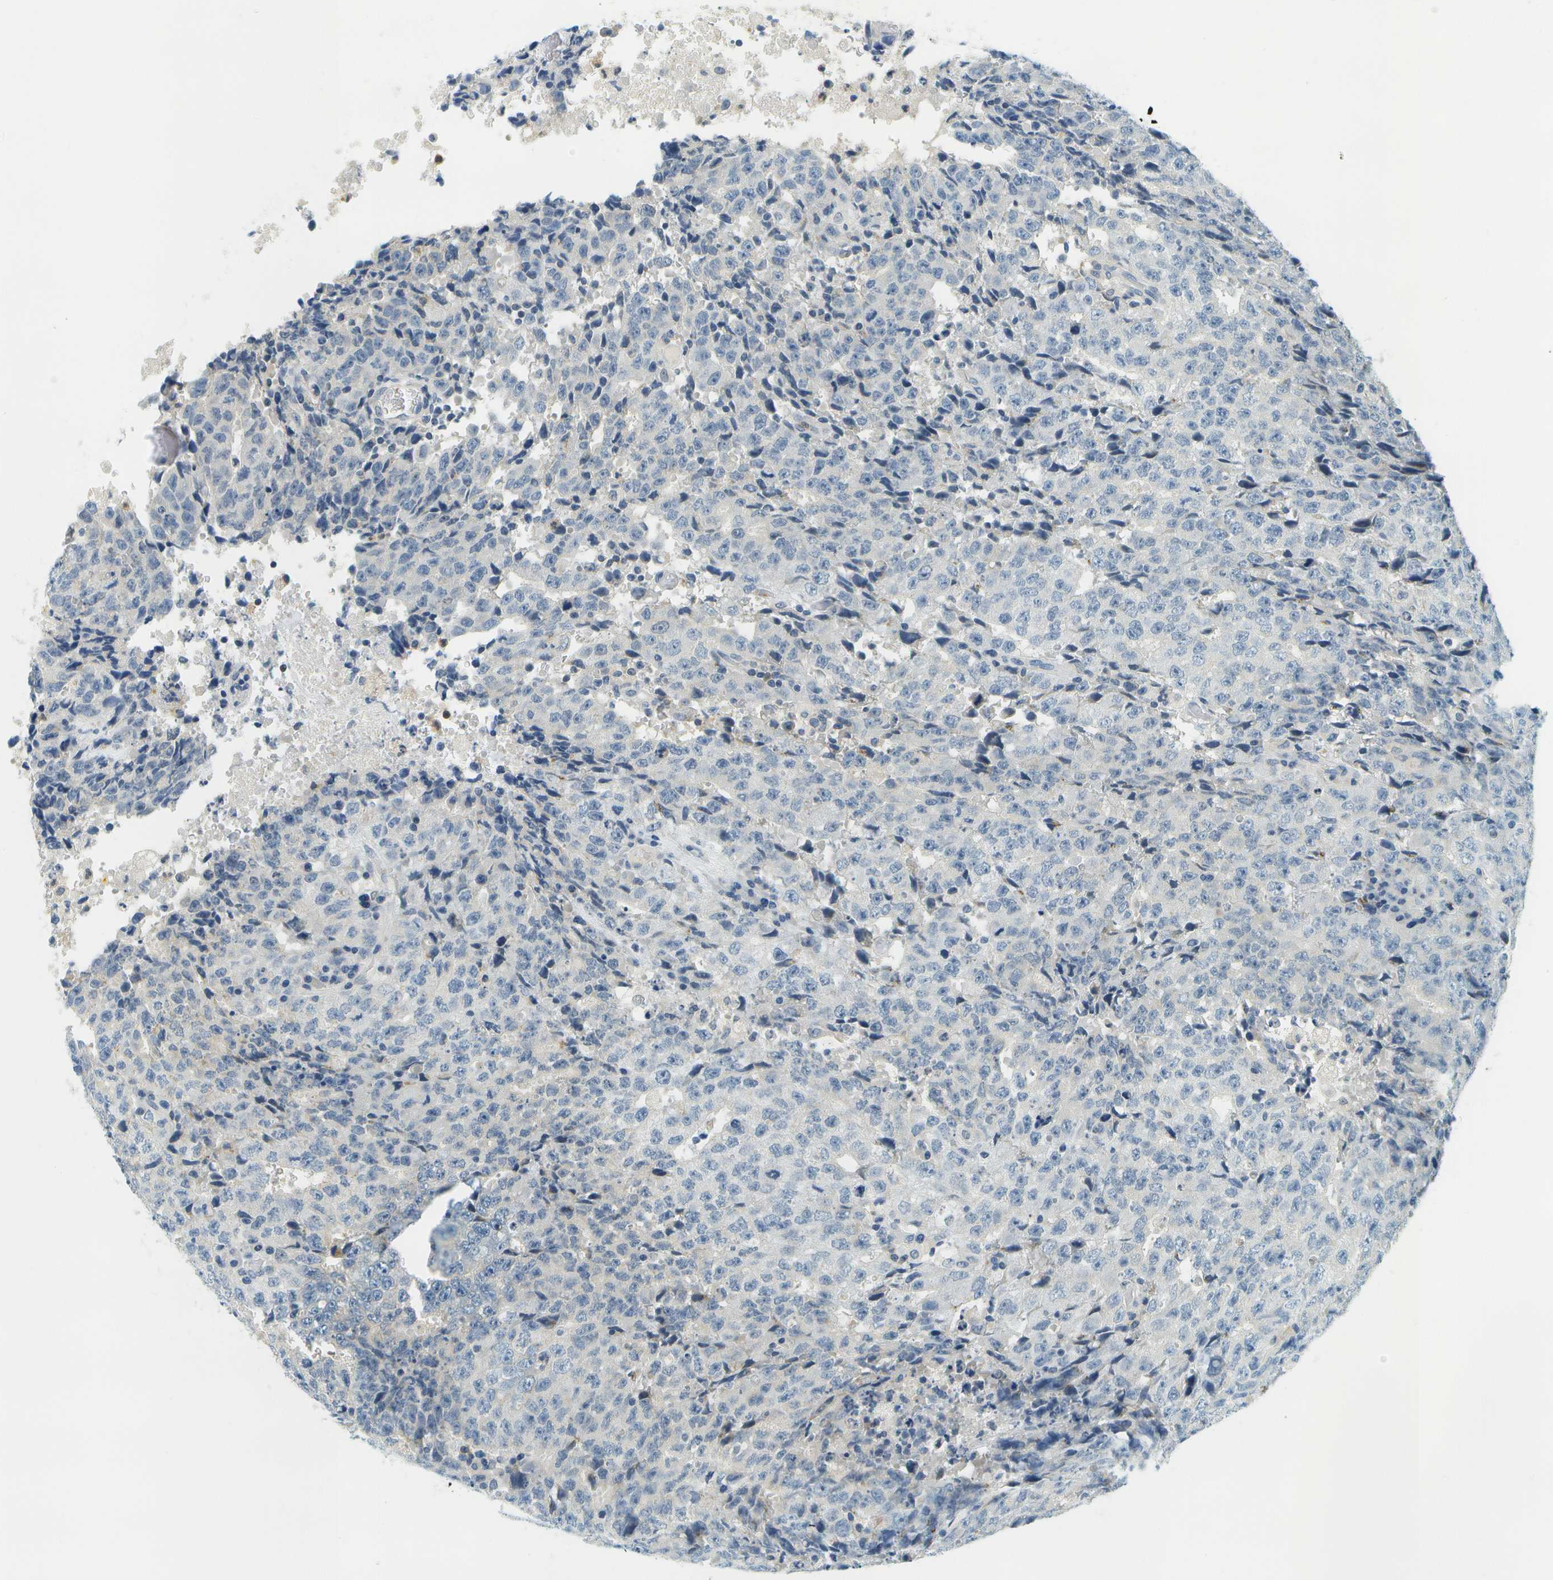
{"staining": {"intensity": "negative", "quantity": "none", "location": "none"}, "tissue": "testis cancer", "cell_type": "Tumor cells", "image_type": "cancer", "snomed": [{"axis": "morphology", "description": "Necrosis, NOS"}, {"axis": "morphology", "description": "Carcinoma, Embryonal, NOS"}, {"axis": "topography", "description": "Testis"}], "caption": "Tumor cells are negative for protein expression in human testis embryonal carcinoma. (Brightfield microscopy of DAB immunohistochemistry (IHC) at high magnification).", "gene": "RASGRP2", "patient": {"sex": "male", "age": 19}}